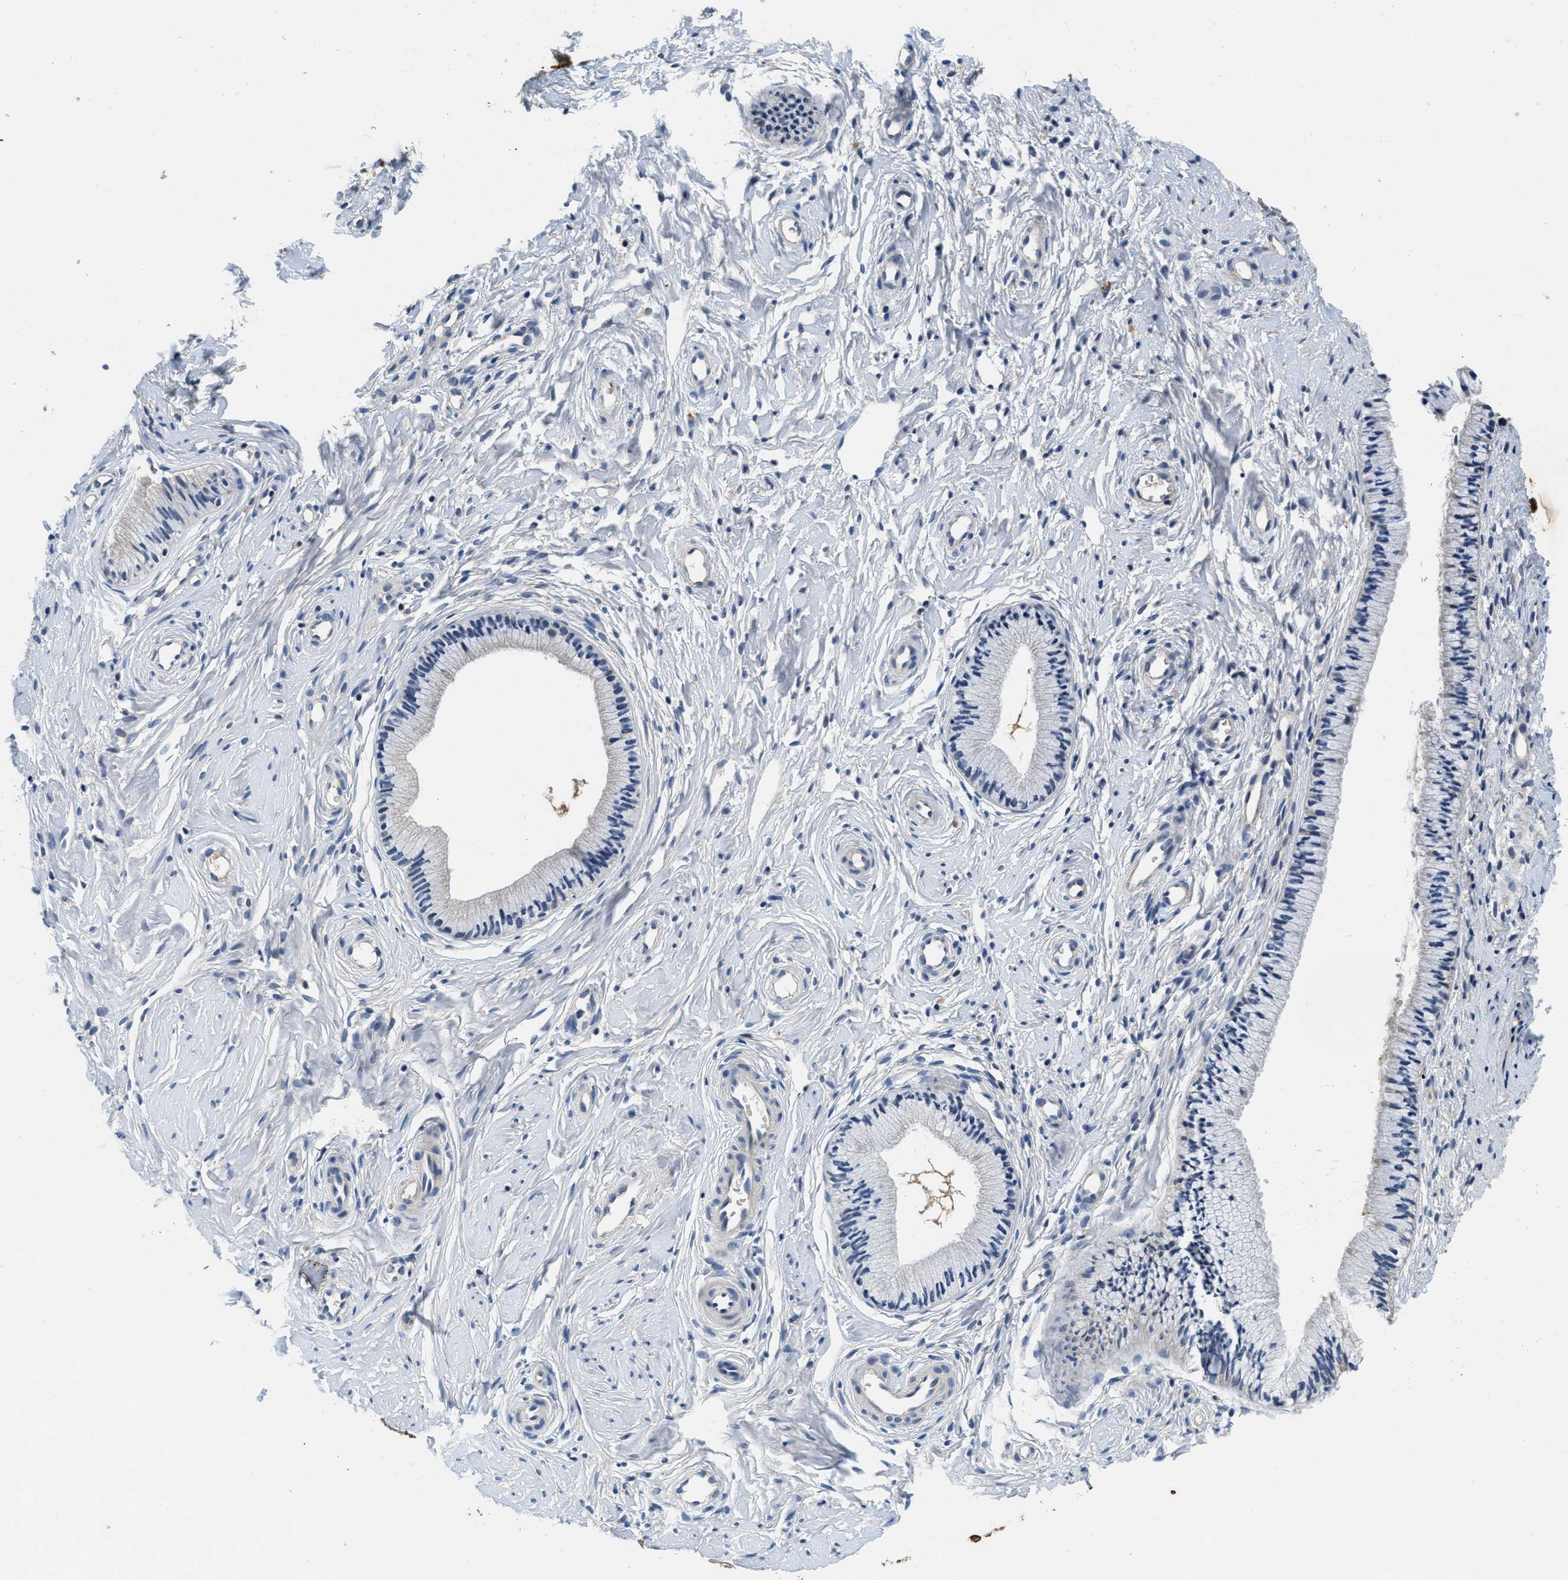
{"staining": {"intensity": "negative", "quantity": "none", "location": "none"}, "tissue": "cervix", "cell_type": "Glandular cells", "image_type": "normal", "snomed": [{"axis": "morphology", "description": "Normal tissue, NOS"}, {"axis": "topography", "description": "Cervix"}], "caption": "Glandular cells are negative for brown protein staining in benign cervix. (DAB IHC, high magnification).", "gene": "ALDH3A2", "patient": {"sex": "female", "age": 46}}